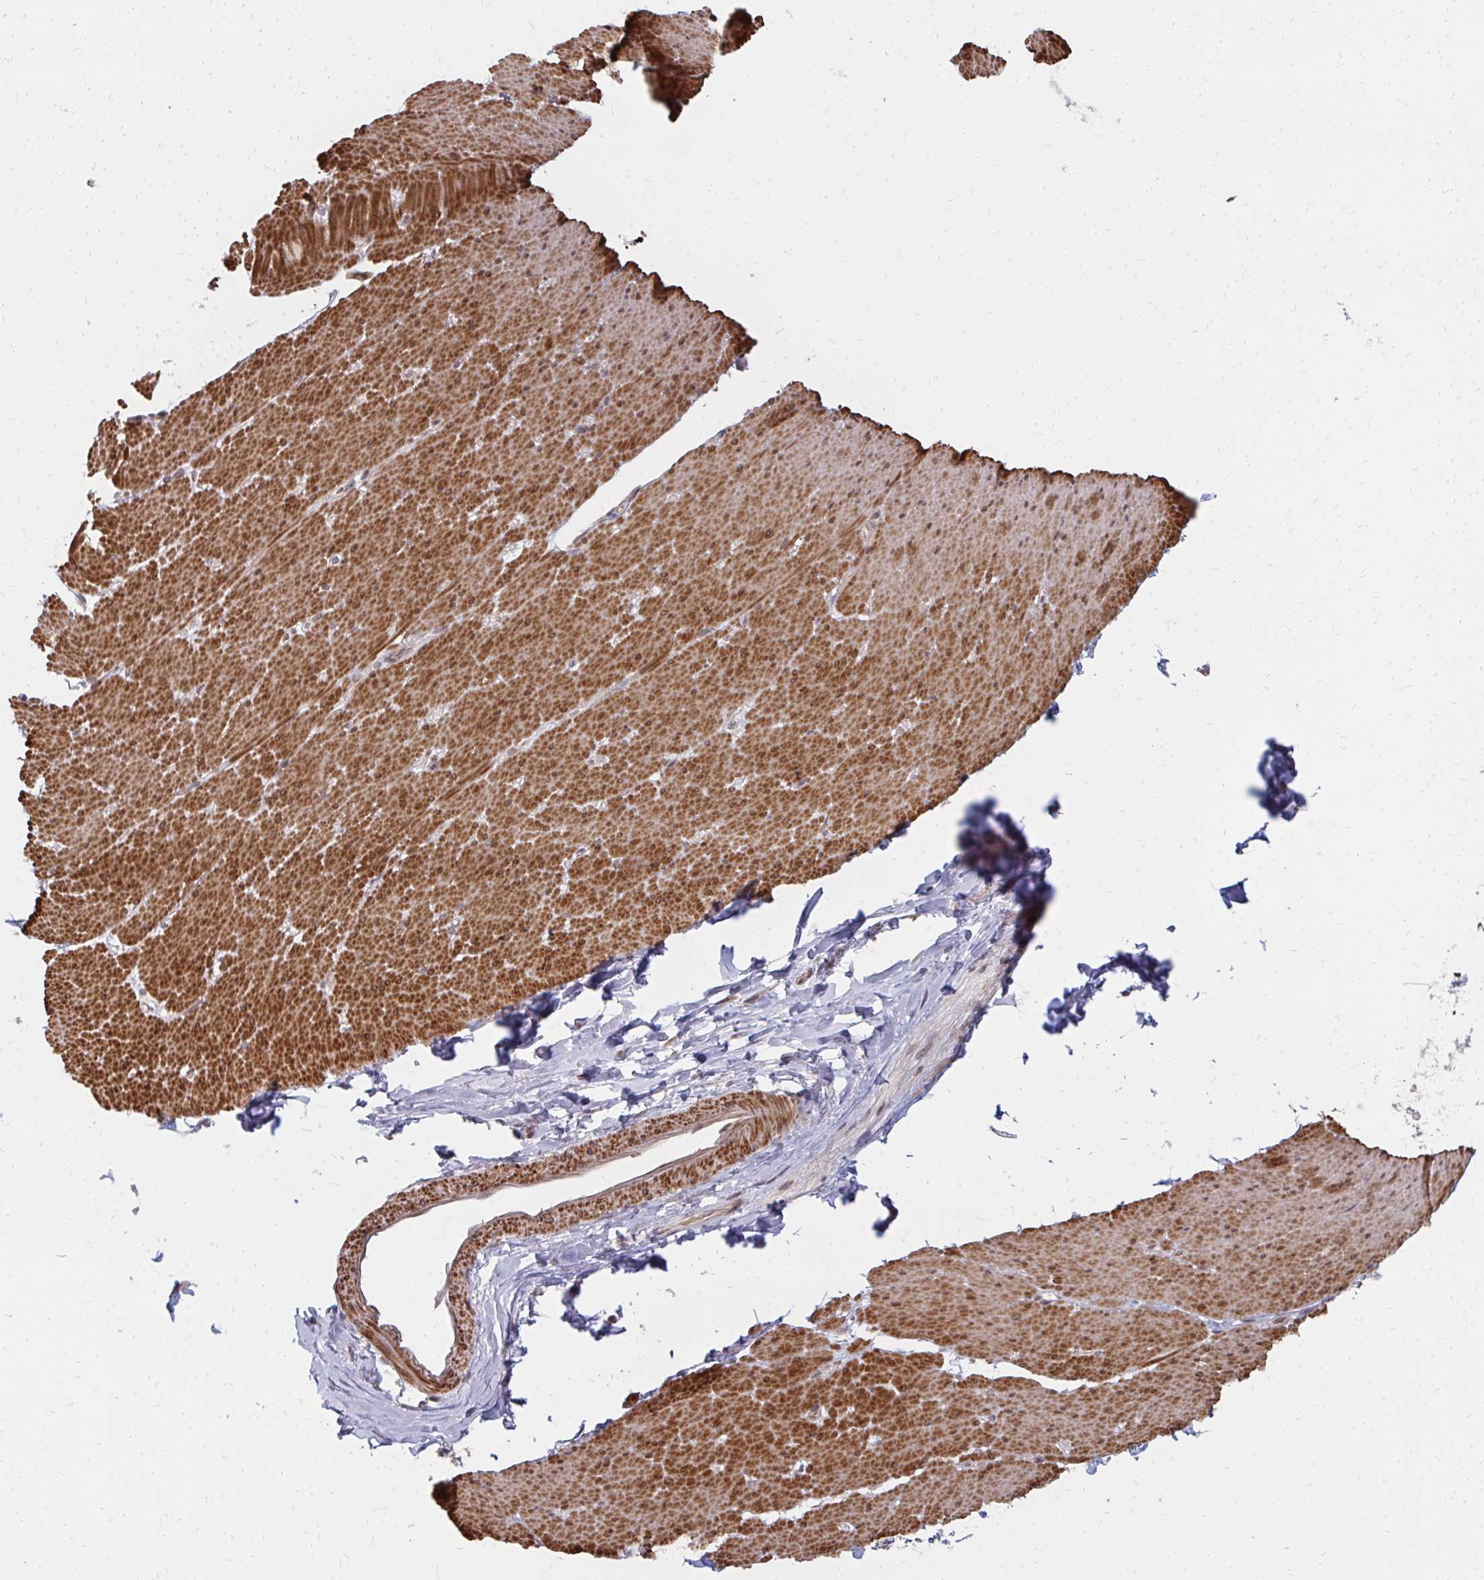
{"staining": {"intensity": "moderate", "quantity": ">75%", "location": "cytoplasmic/membranous"}, "tissue": "smooth muscle", "cell_type": "Smooth muscle cells", "image_type": "normal", "snomed": [{"axis": "morphology", "description": "Normal tissue, NOS"}, {"axis": "topography", "description": "Smooth muscle"}, {"axis": "topography", "description": "Rectum"}], "caption": "Immunohistochemical staining of benign smooth muscle reveals medium levels of moderate cytoplasmic/membranous staining in approximately >75% of smooth muscle cells. (DAB IHC, brown staining for protein, blue staining for nuclei).", "gene": "ZNF285", "patient": {"sex": "male", "age": 53}}